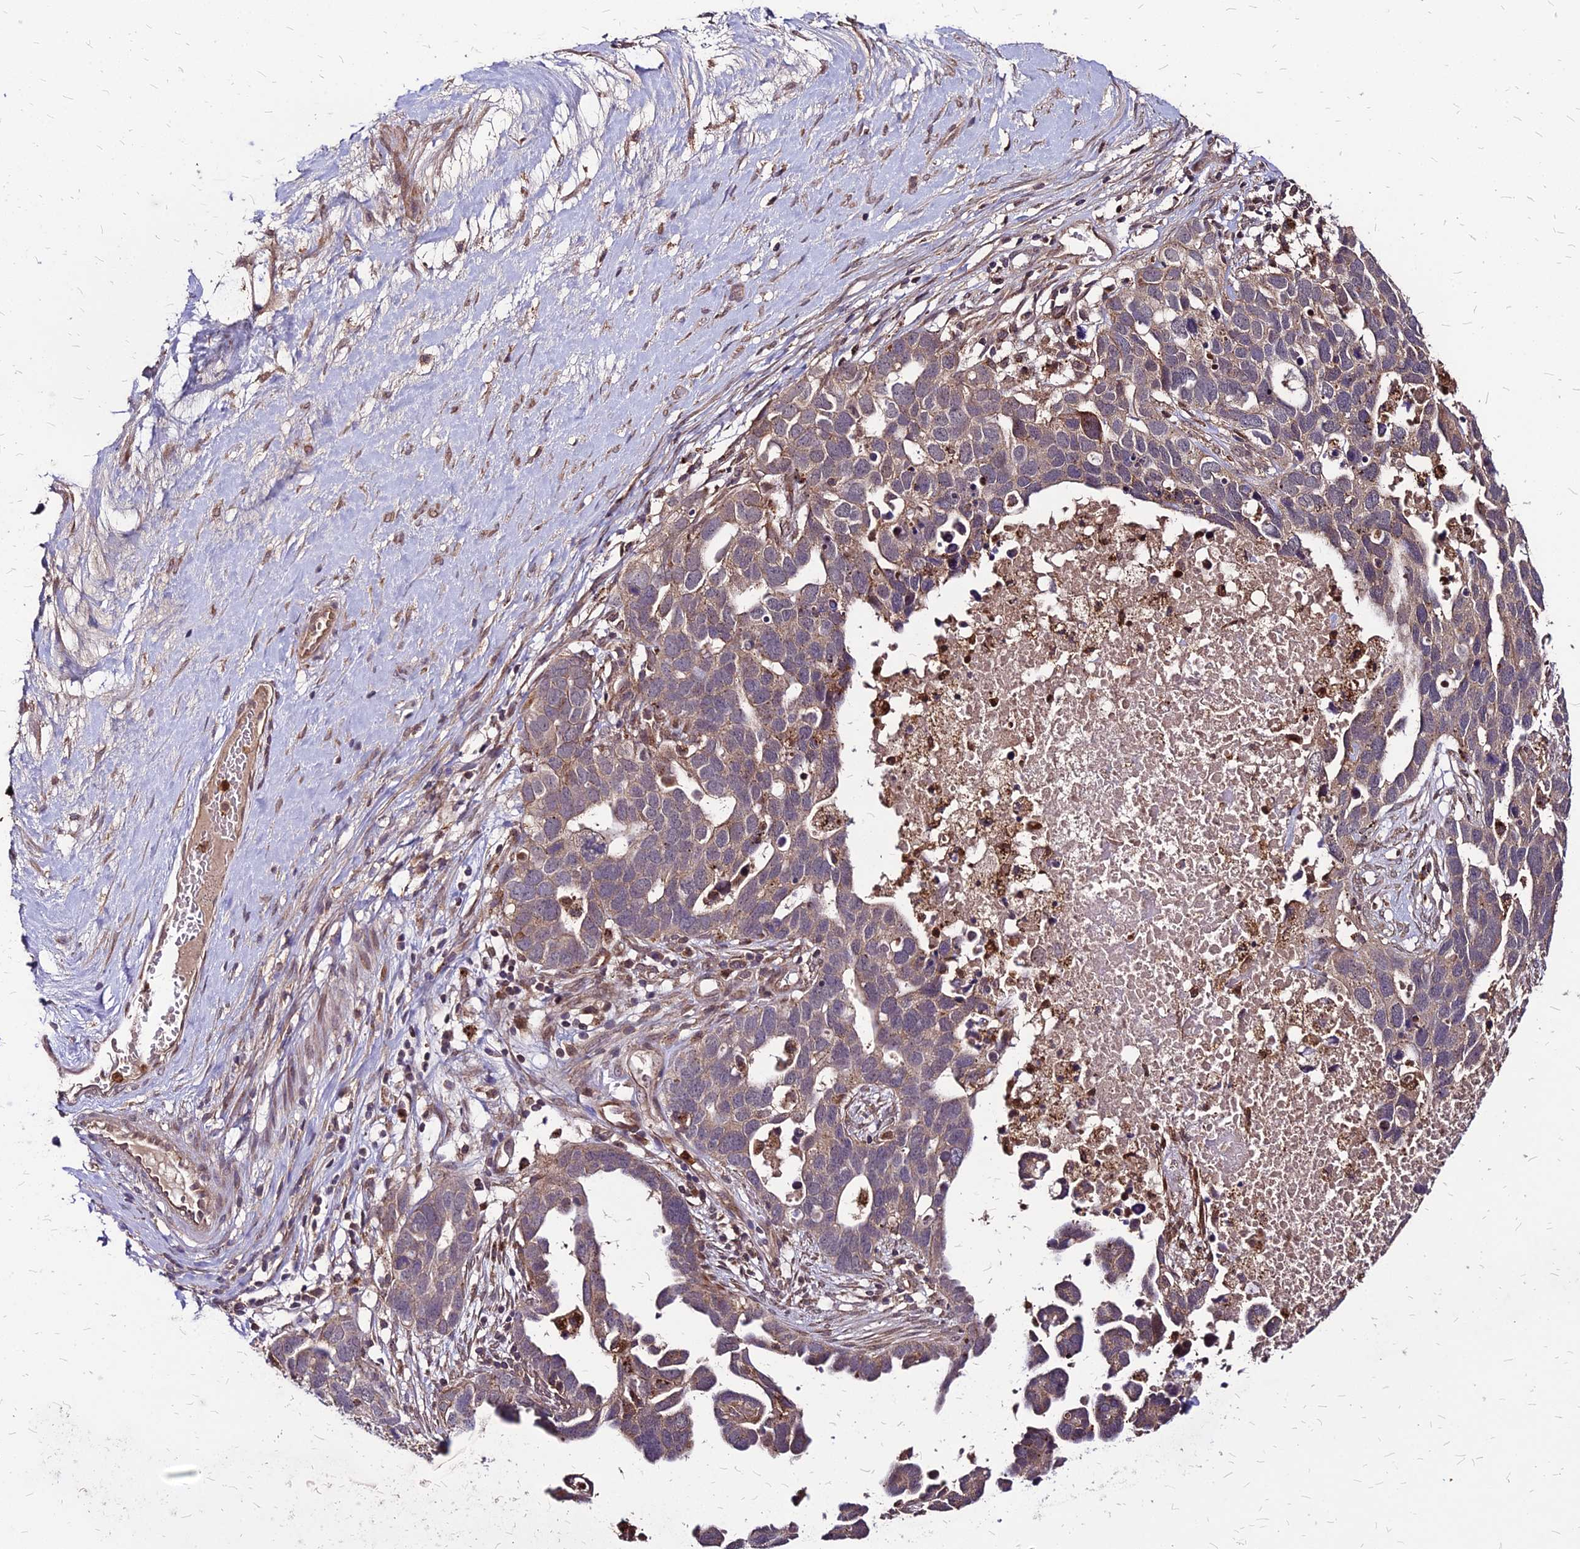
{"staining": {"intensity": "weak", "quantity": "25%-75%", "location": "cytoplasmic/membranous"}, "tissue": "ovarian cancer", "cell_type": "Tumor cells", "image_type": "cancer", "snomed": [{"axis": "morphology", "description": "Cystadenocarcinoma, serous, NOS"}, {"axis": "topography", "description": "Ovary"}], "caption": "Ovarian serous cystadenocarcinoma stained with a brown dye demonstrates weak cytoplasmic/membranous positive positivity in approximately 25%-75% of tumor cells.", "gene": "APBA3", "patient": {"sex": "female", "age": 54}}